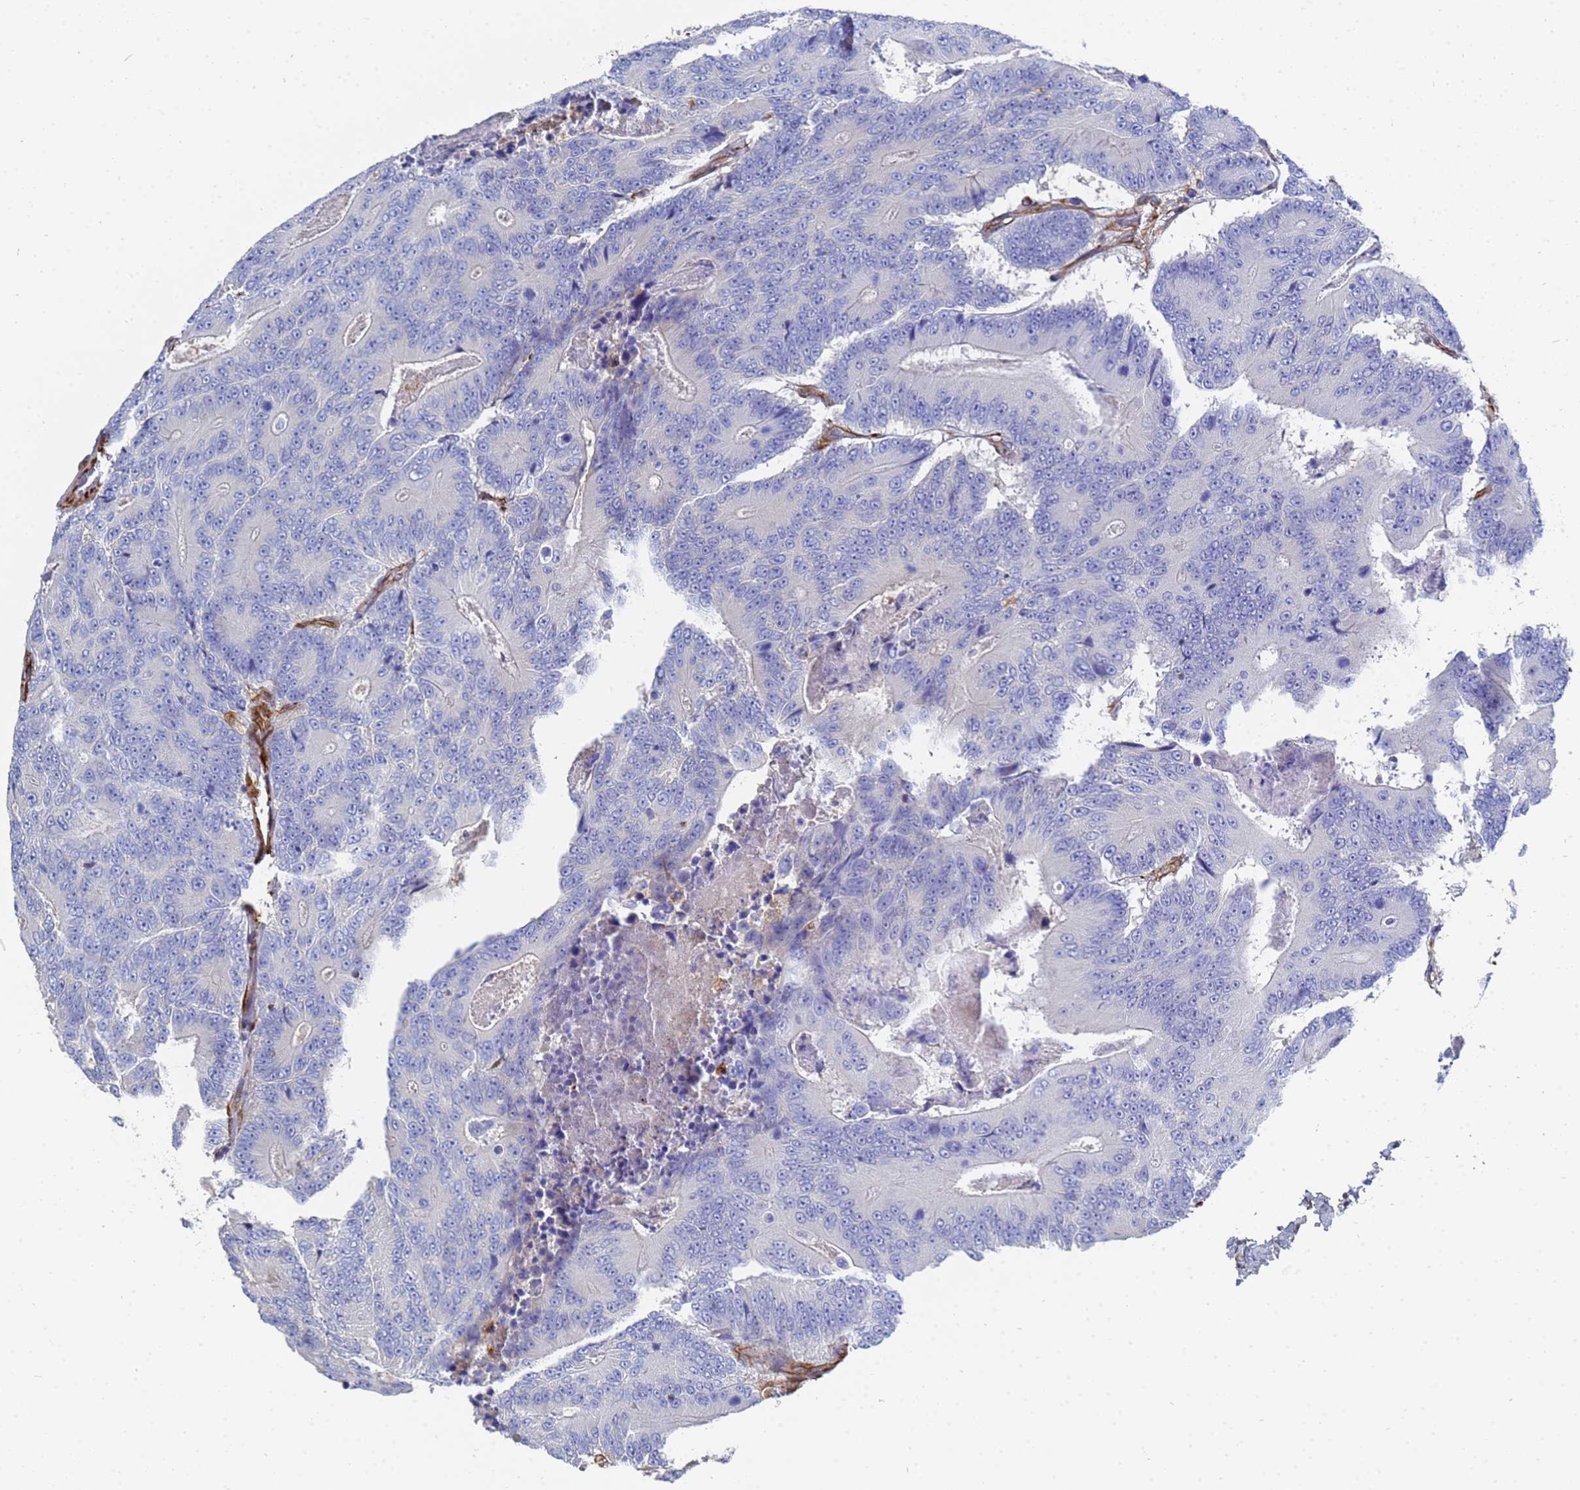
{"staining": {"intensity": "negative", "quantity": "none", "location": "none"}, "tissue": "colorectal cancer", "cell_type": "Tumor cells", "image_type": "cancer", "snomed": [{"axis": "morphology", "description": "Adenocarcinoma, NOS"}, {"axis": "topography", "description": "Colon"}], "caption": "The histopathology image exhibits no staining of tumor cells in colorectal cancer.", "gene": "SYT13", "patient": {"sex": "male", "age": 83}}